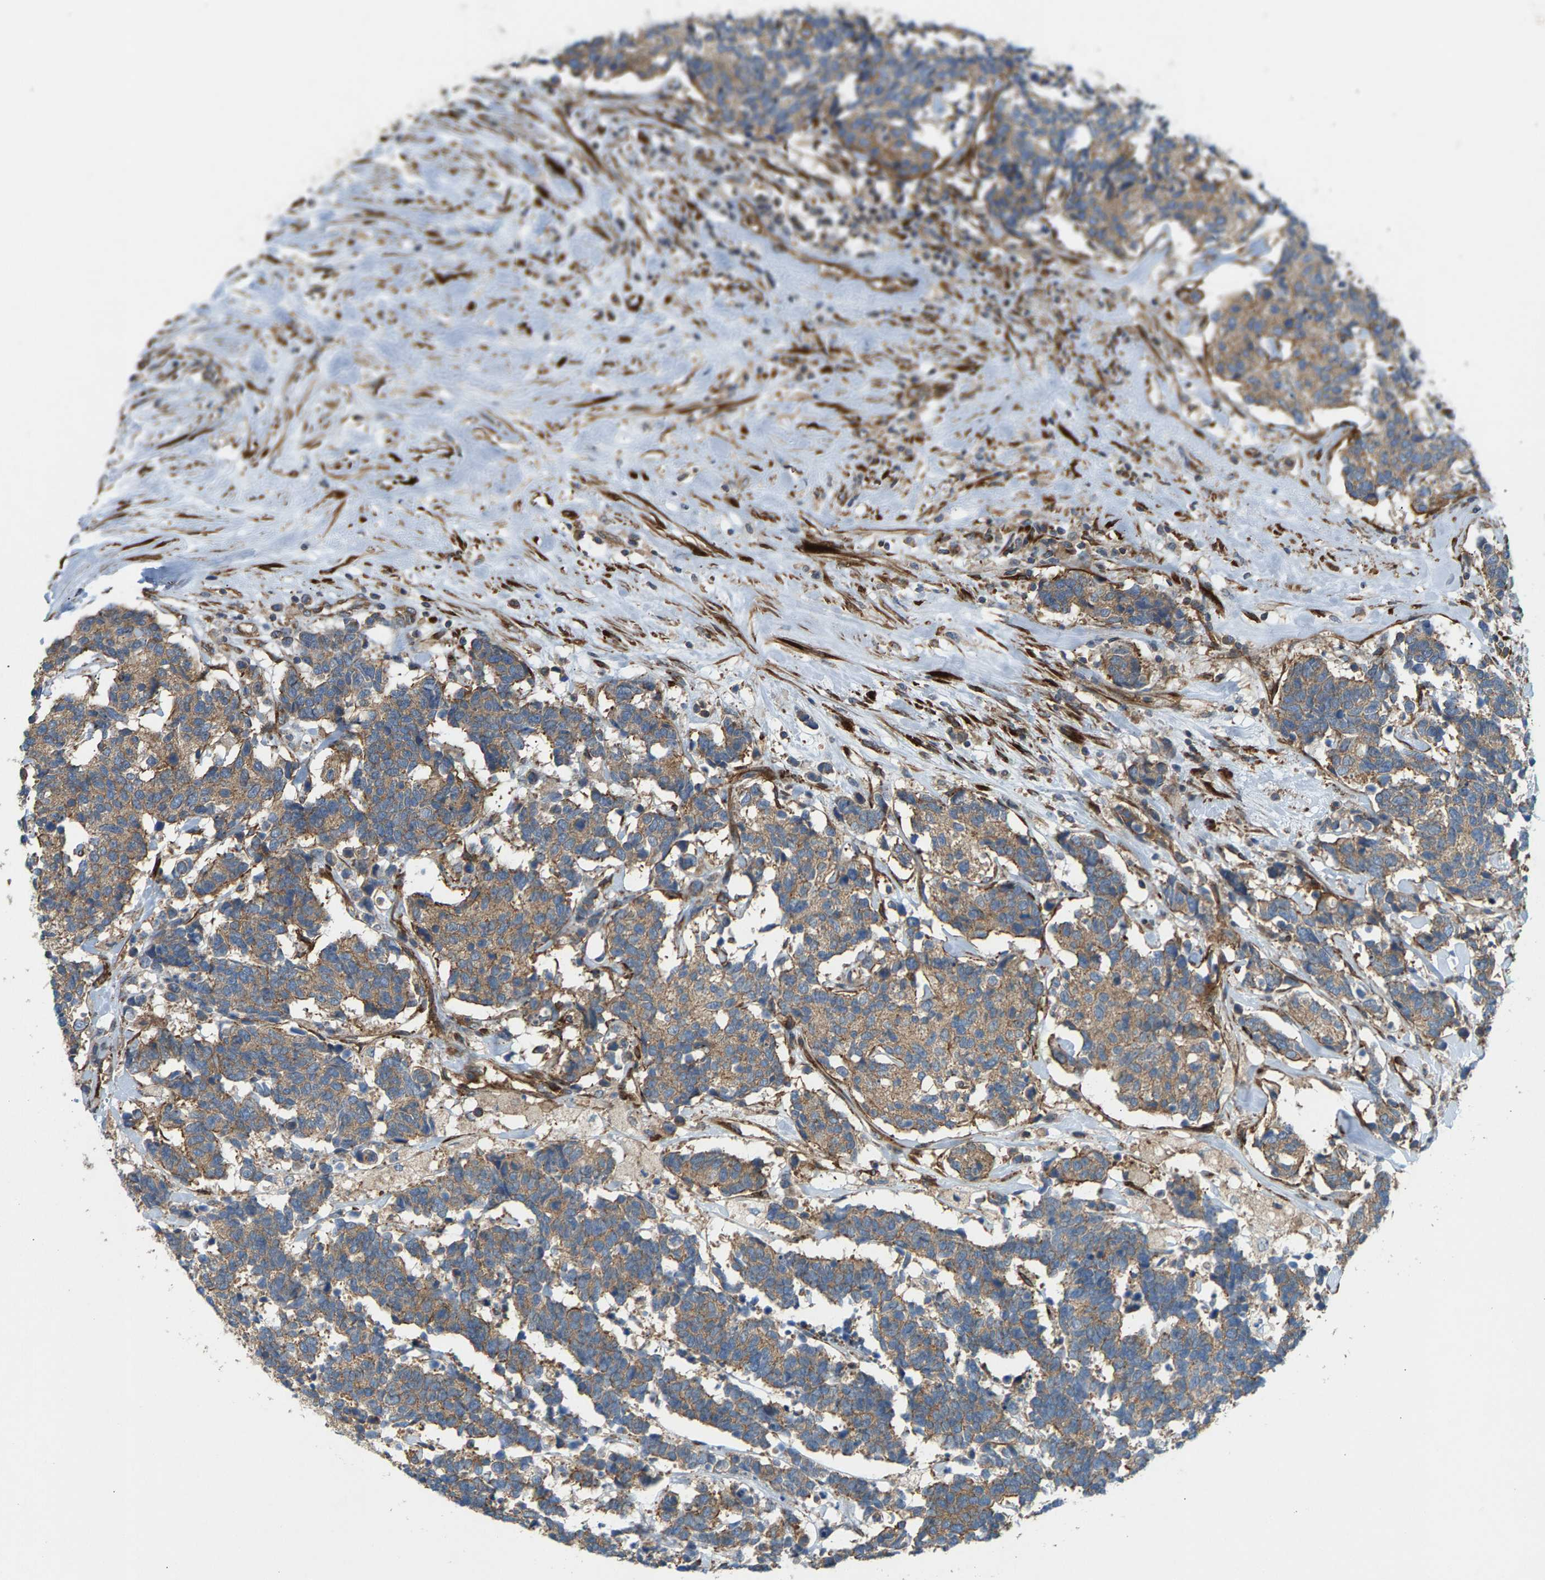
{"staining": {"intensity": "moderate", "quantity": ">75%", "location": "cytoplasmic/membranous"}, "tissue": "carcinoid", "cell_type": "Tumor cells", "image_type": "cancer", "snomed": [{"axis": "morphology", "description": "Carcinoma, NOS"}, {"axis": "morphology", "description": "Carcinoid, malignant, NOS"}, {"axis": "topography", "description": "Urinary bladder"}], "caption": "Moderate cytoplasmic/membranous protein positivity is seen in approximately >75% of tumor cells in carcinoid (malignant).", "gene": "PDCL", "patient": {"sex": "male", "age": 57}}